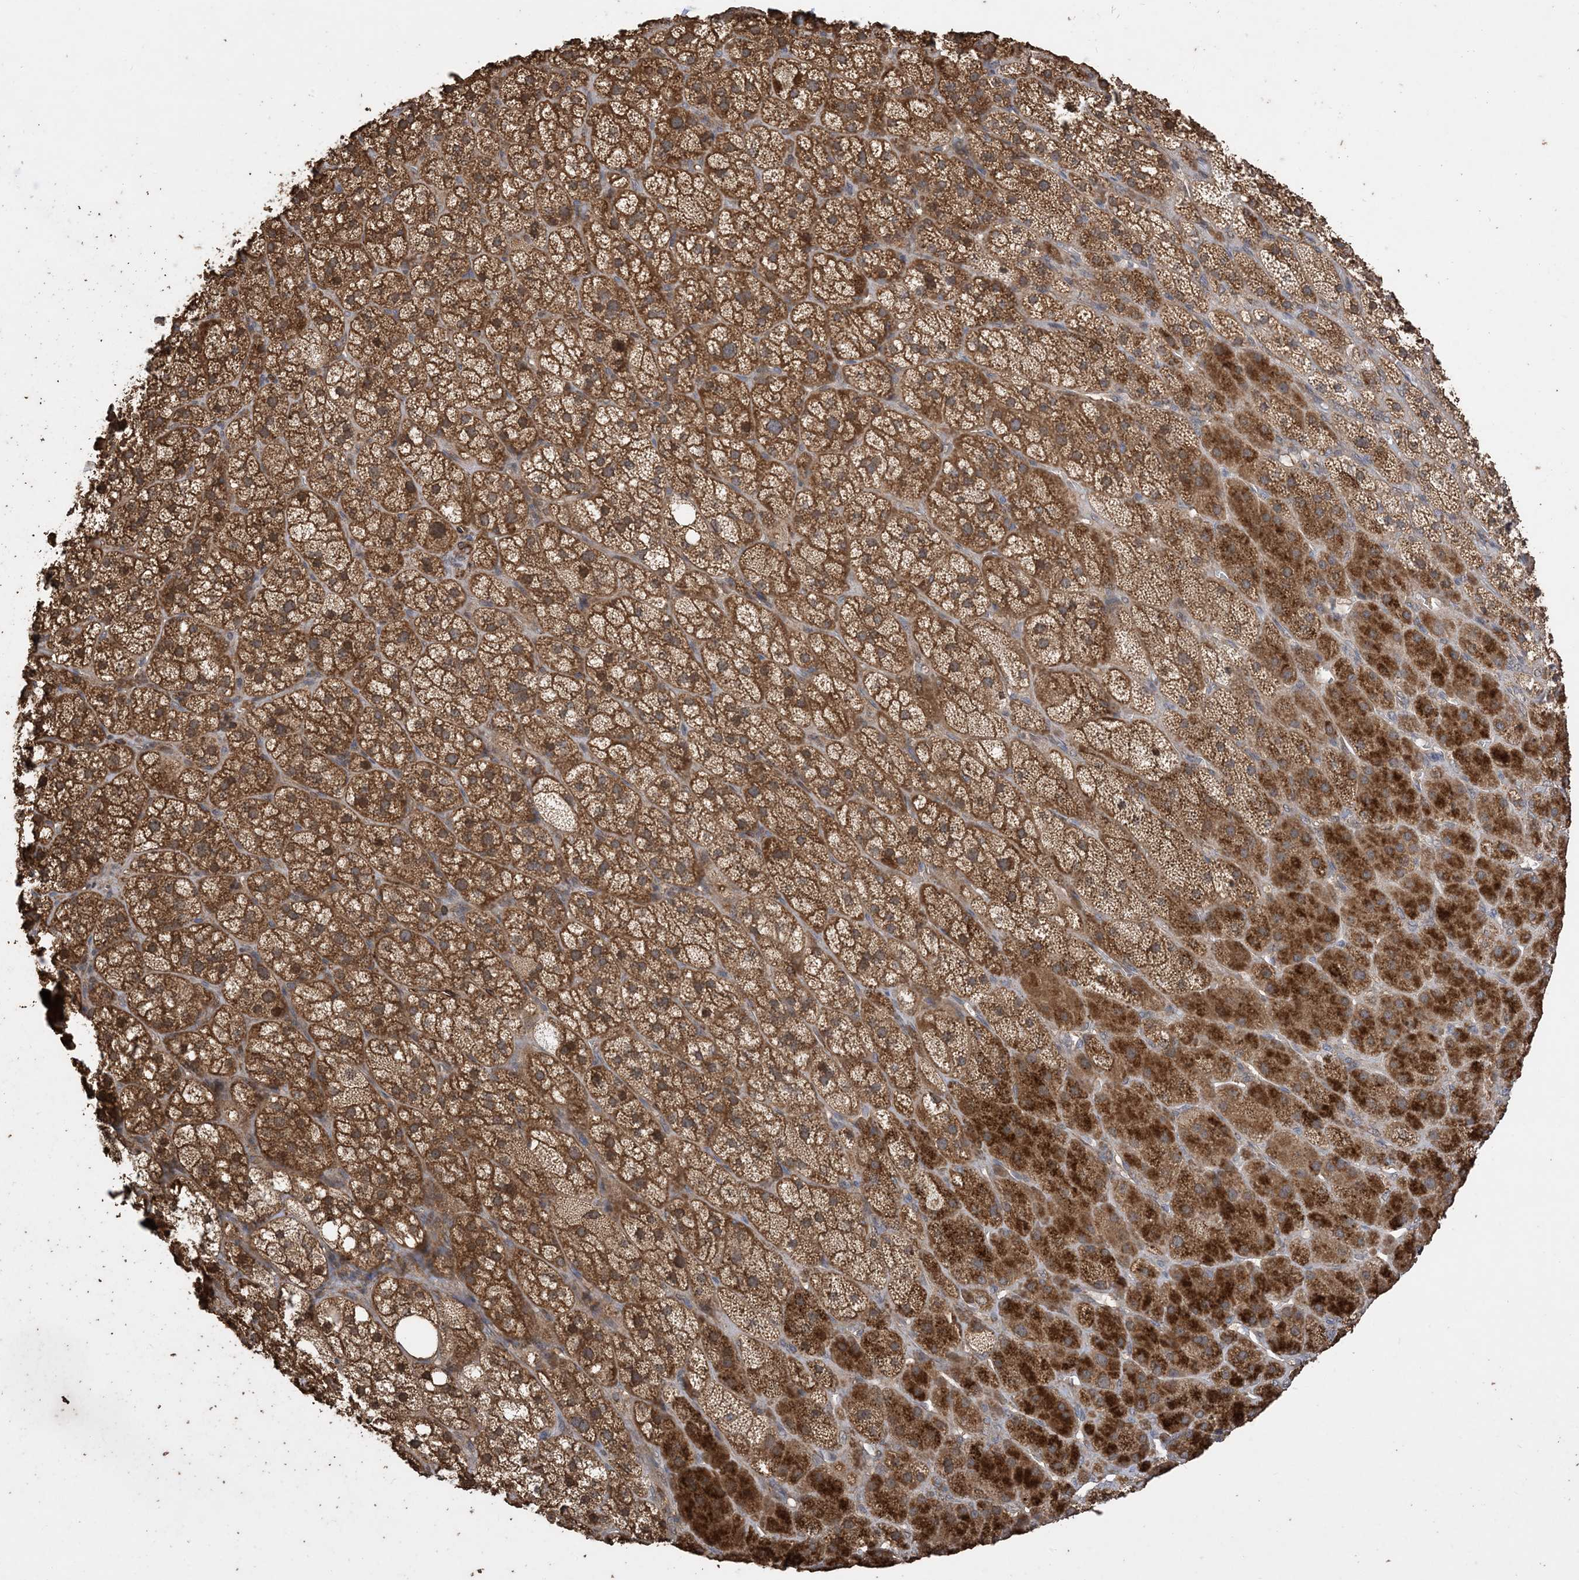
{"staining": {"intensity": "strong", "quantity": ">75%", "location": "cytoplasmic/membranous"}, "tissue": "adrenal gland", "cell_type": "Glandular cells", "image_type": "normal", "snomed": [{"axis": "morphology", "description": "Normal tissue, NOS"}, {"axis": "topography", "description": "Adrenal gland"}], "caption": "Human adrenal gland stained with a brown dye displays strong cytoplasmic/membranous positive staining in about >75% of glandular cells.", "gene": "ZKSCAN5", "patient": {"sex": "male", "age": 61}}